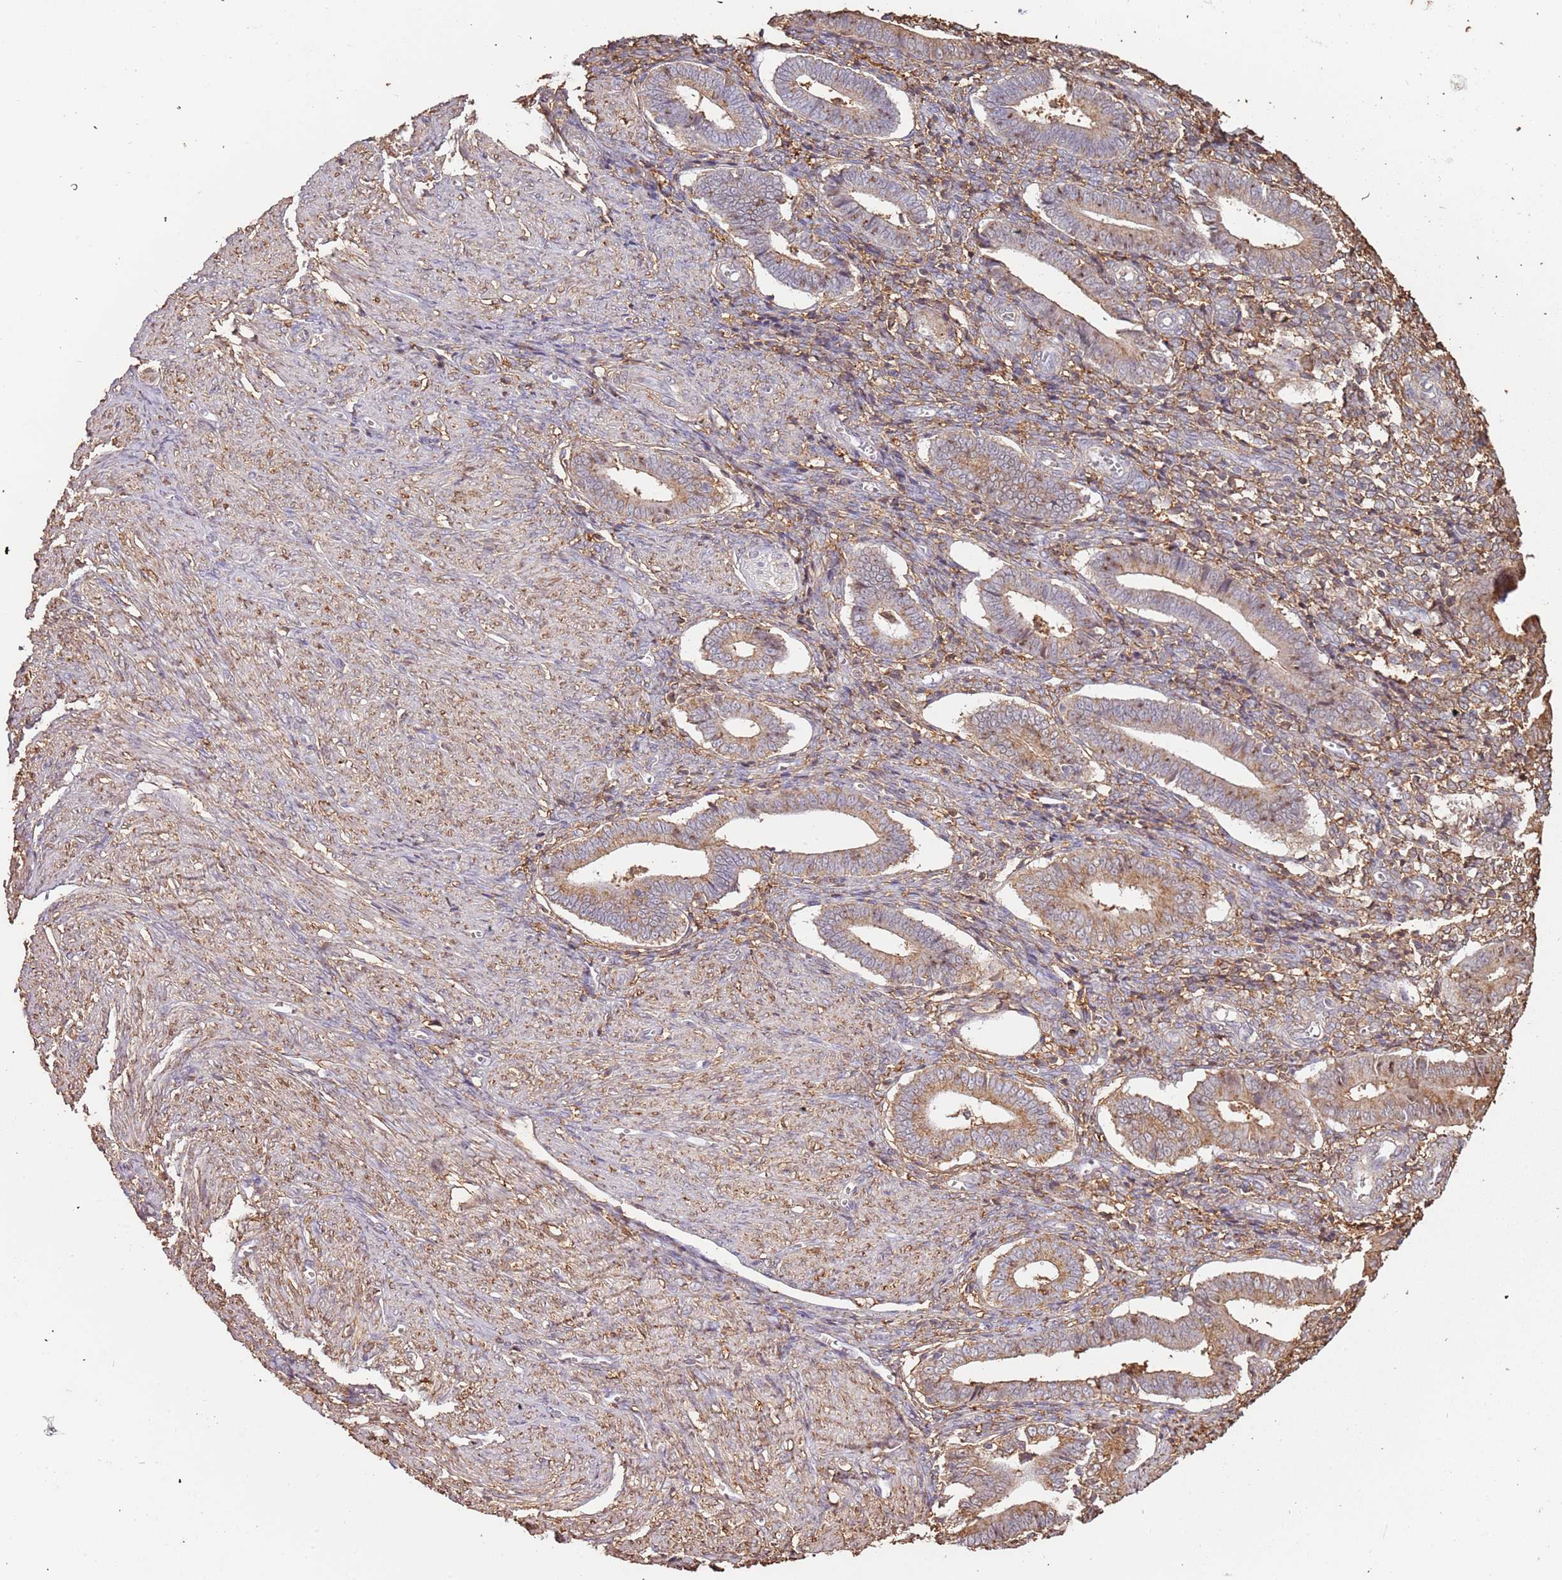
{"staining": {"intensity": "negative", "quantity": "none", "location": "none"}, "tissue": "endometrium", "cell_type": "Cells in endometrial stroma", "image_type": "normal", "snomed": [{"axis": "morphology", "description": "Normal tissue, NOS"}, {"axis": "topography", "description": "Other"}, {"axis": "topography", "description": "Endometrium"}], "caption": "IHC histopathology image of unremarkable endometrium stained for a protein (brown), which reveals no staining in cells in endometrial stroma.", "gene": "ATOSB", "patient": {"sex": "female", "age": 44}}